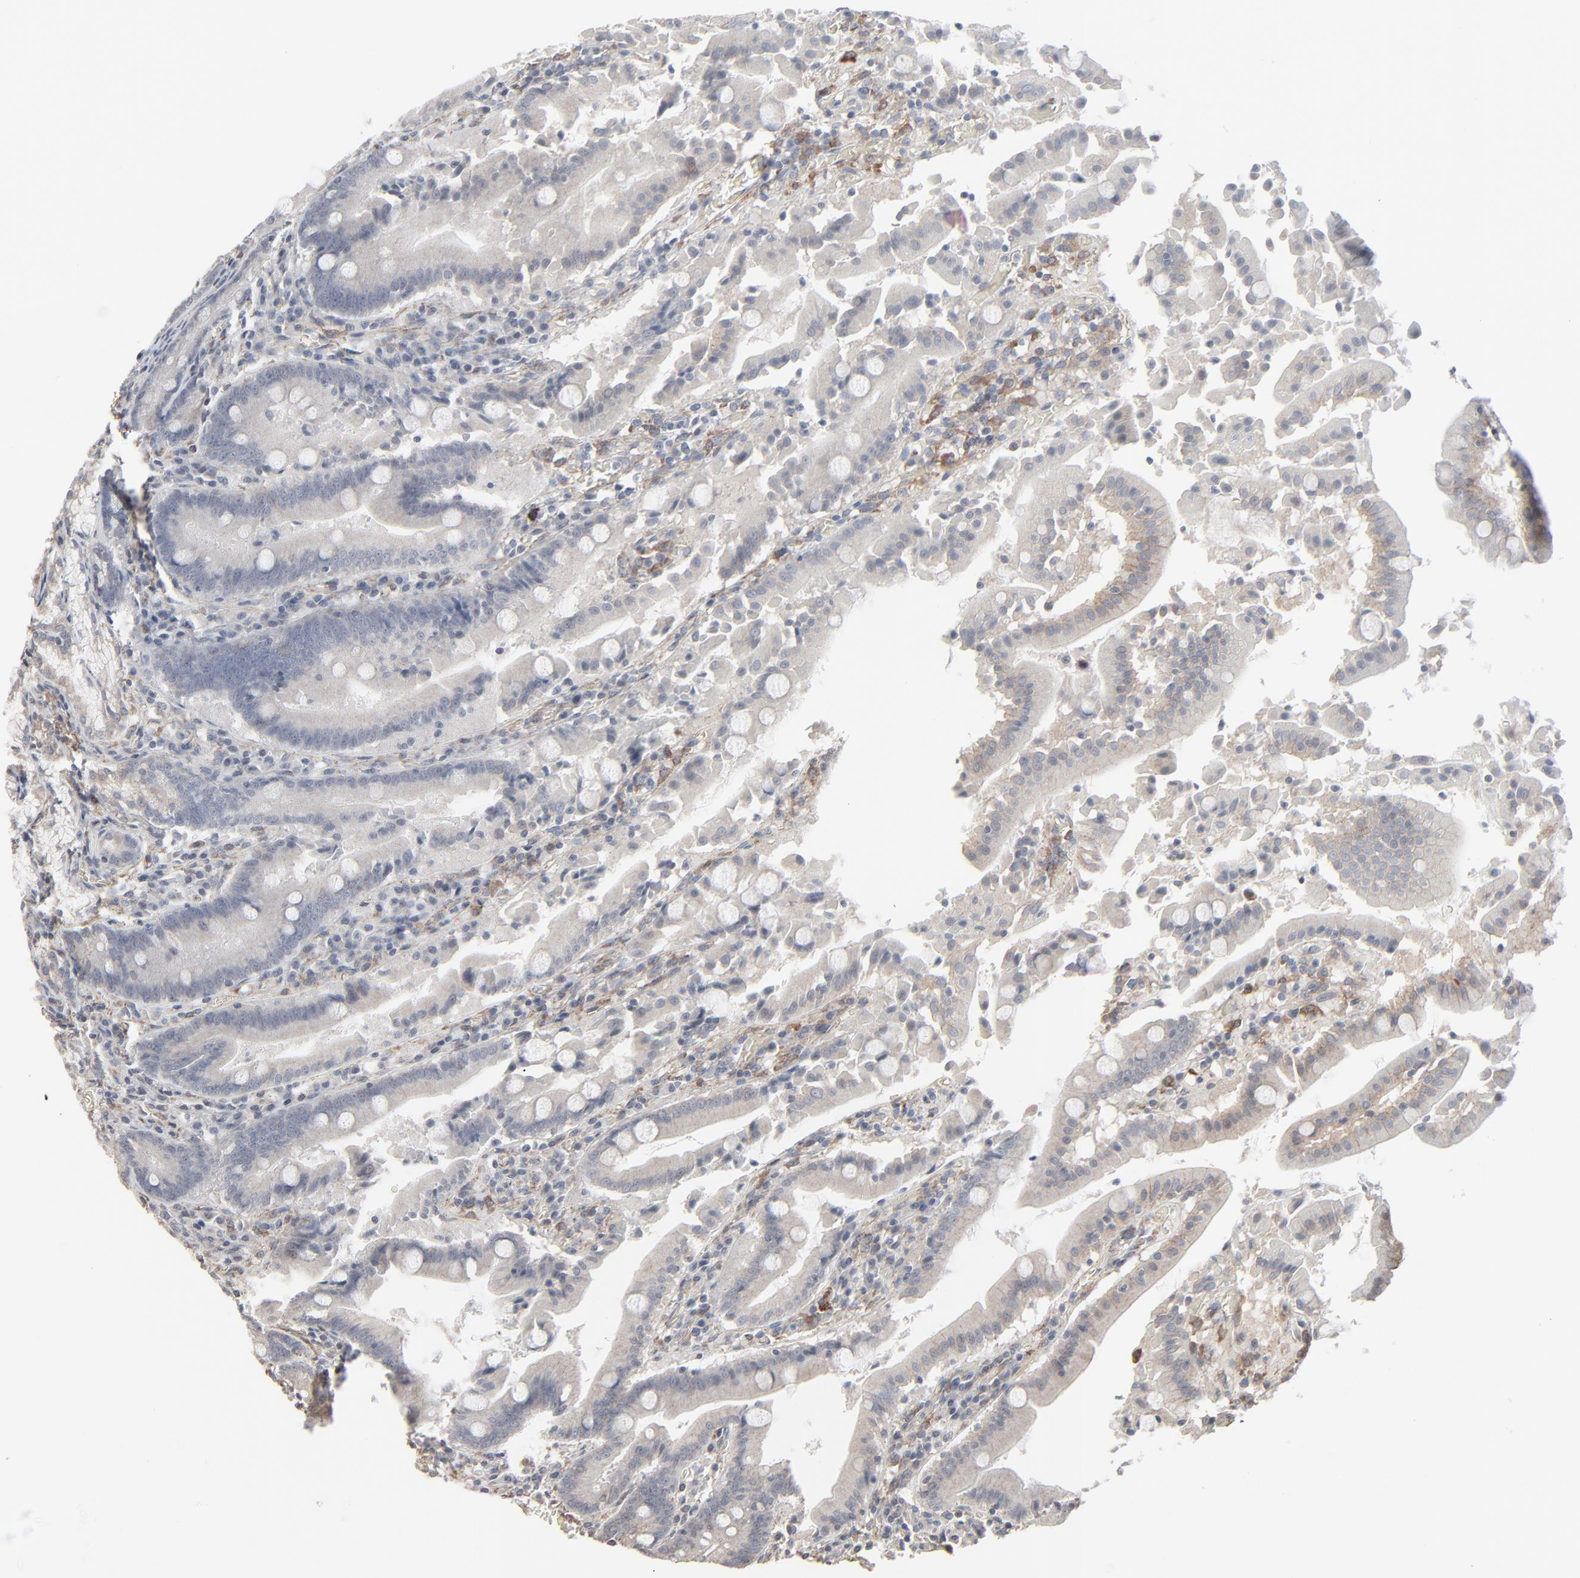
{"staining": {"intensity": "weak", "quantity": "<25%", "location": "cytoplasmic/membranous"}, "tissue": "stomach", "cell_type": "Glandular cells", "image_type": "normal", "snomed": [{"axis": "morphology", "description": "Normal tissue, NOS"}, {"axis": "topography", "description": "Stomach, lower"}], "caption": "Photomicrograph shows no significant protein expression in glandular cells of benign stomach.", "gene": "CTNND1", "patient": {"sex": "male", "age": 56}}